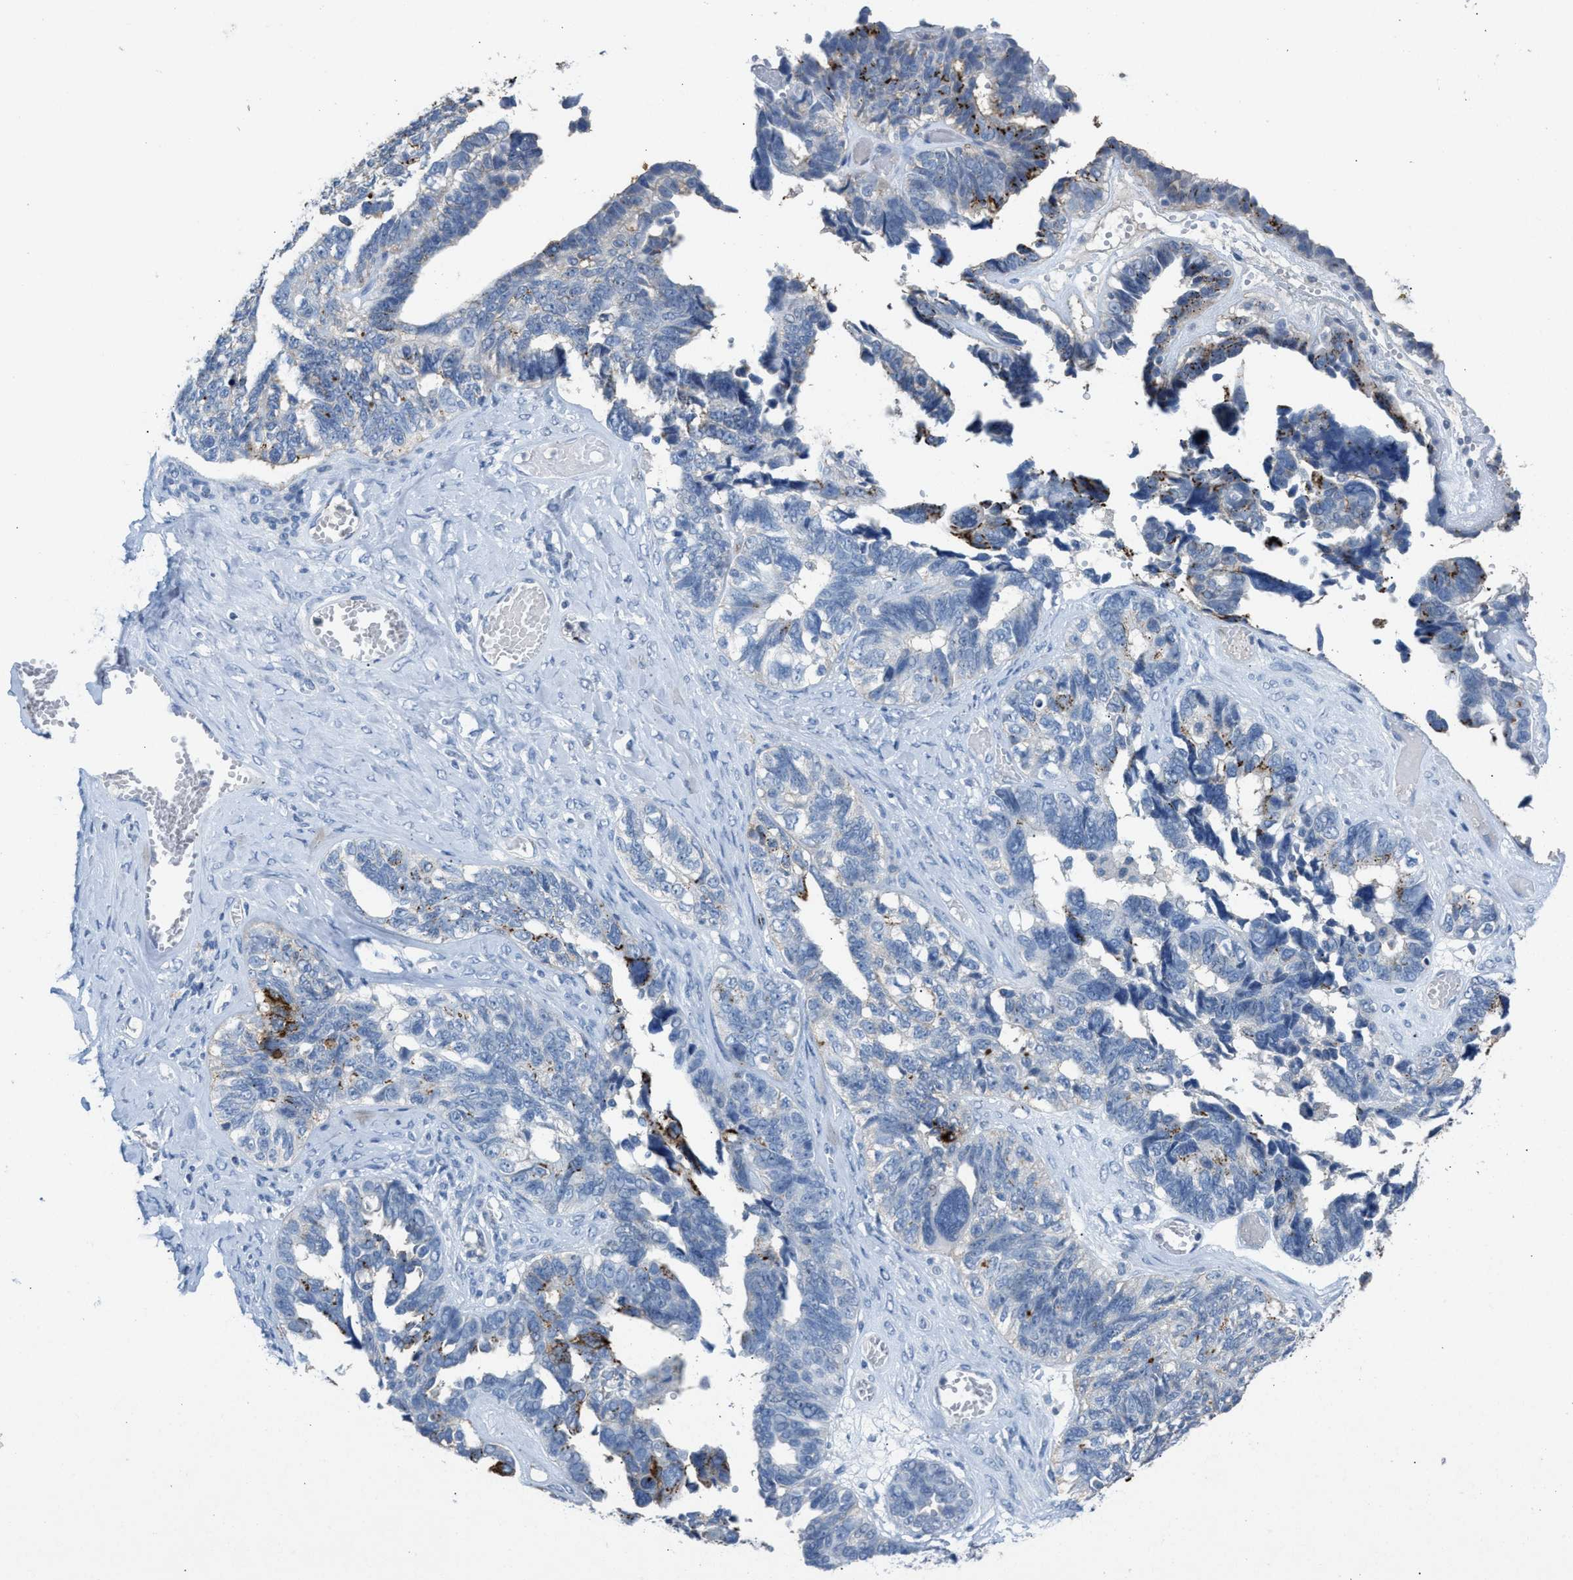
{"staining": {"intensity": "moderate", "quantity": "25%-75%", "location": "cytoplasmic/membranous"}, "tissue": "ovarian cancer", "cell_type": "Tumor cells", "image_type": "cancer", "snomed": [{"axis": "morphology", "description": "Cystadenocarcinoma, serous, NOS"}, {"axis": "topography", "description": "Ovary"}], "caption": "Immunohistochemistry photomicrograph of neoplastic tissue: ovarian serous cystadenocarcinoma stained using immunohistochemistry demonstrates medium levels of moderate protein expression localized specifically in the cytoplasmic/membranous of tumor cells, appearing as a cytoplasmic/membranous brown color.", "gene": "SLC5A5", "patient": {"sex": "female", "age": 79}}